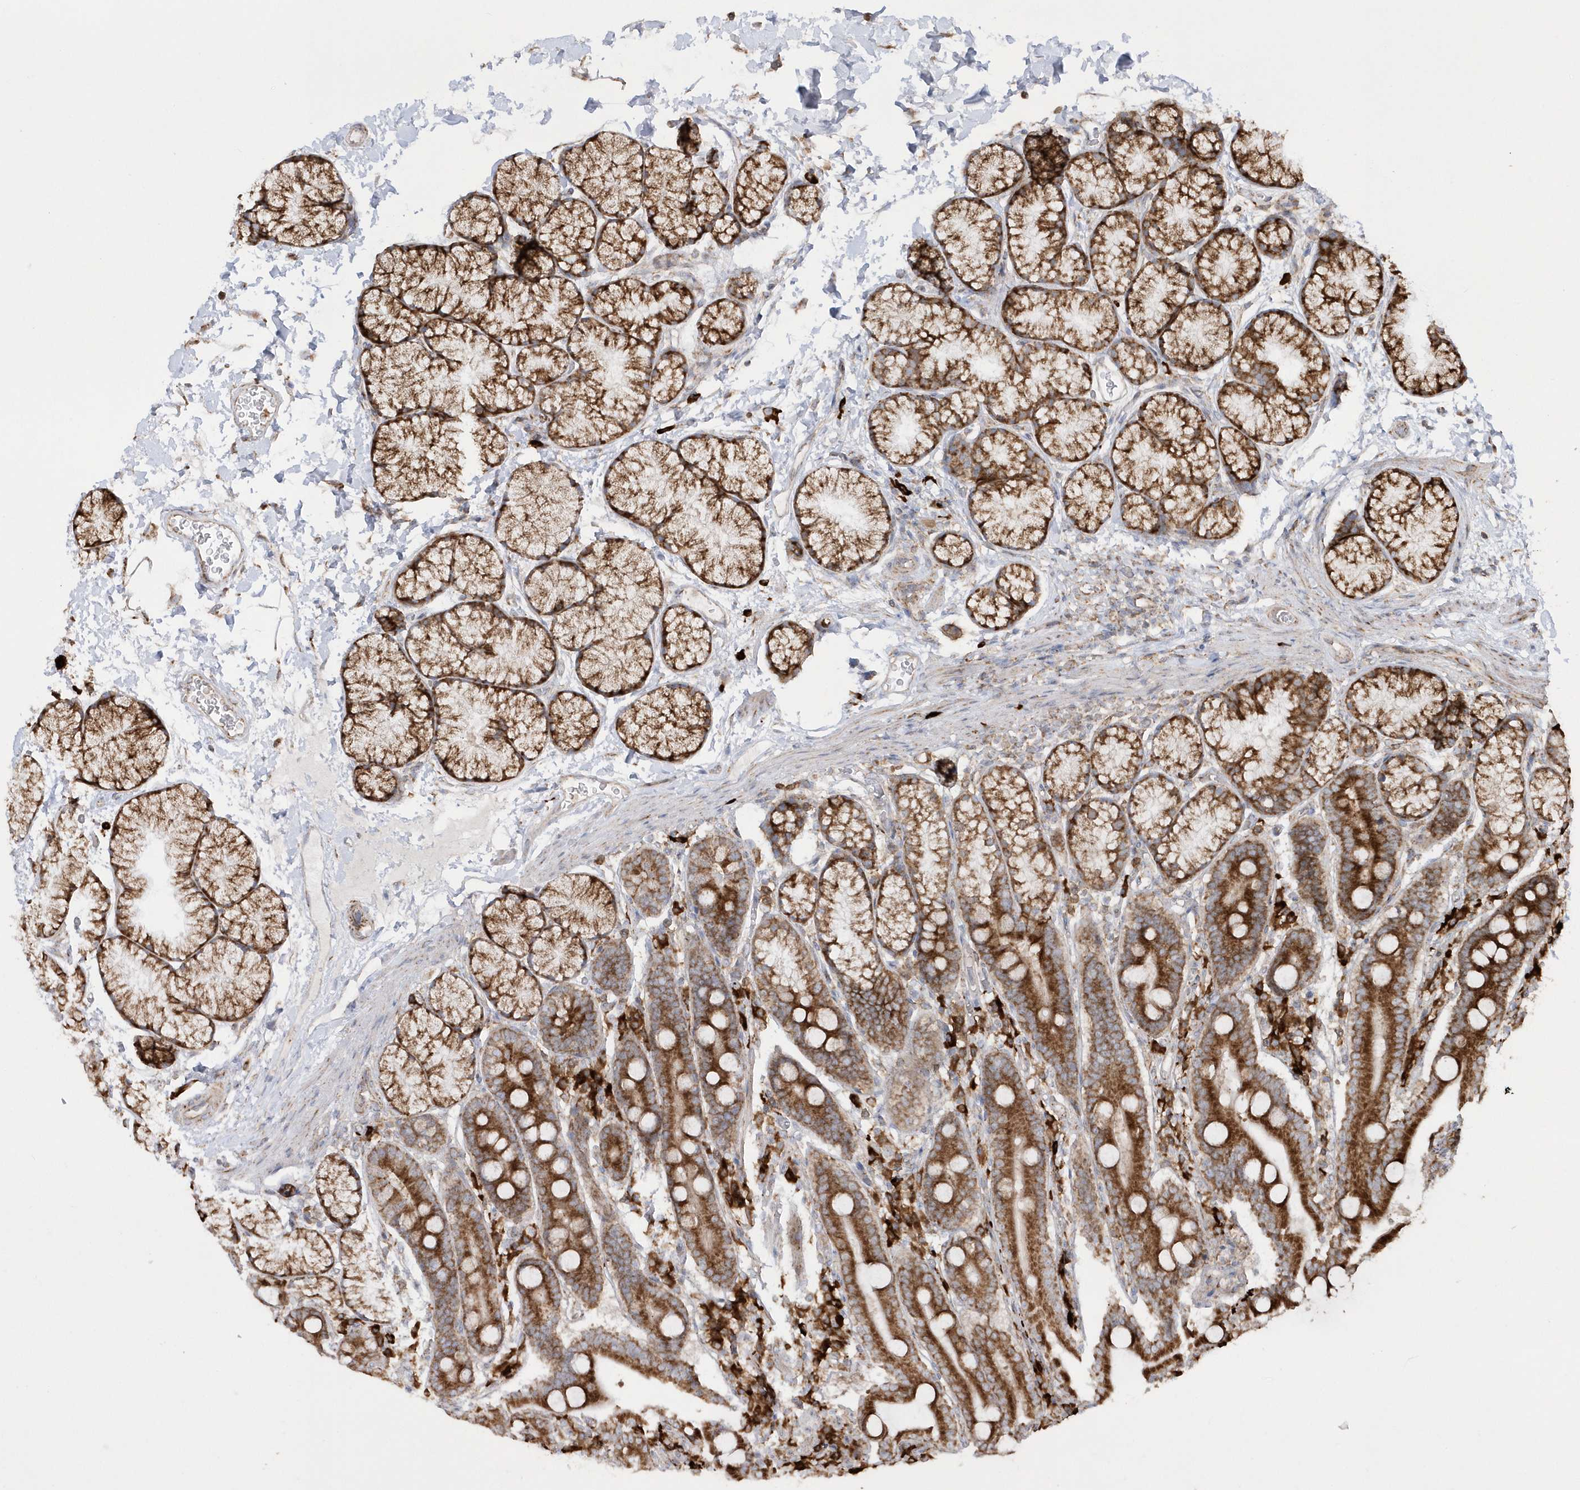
{"staining": {"intensity": "strong", "quantity": ">75%", "location": "cytoplasmic/membranous"}, "tissue": "duodenum", "cell_type": "Glandular cells", "image_type": "normal", "snomed": [{"axis": "morphology", "description": "Normal tissue, NOS"}, {"axis": "topography", "description": "Duodenum"}], "caption": "The image shows a brown stain indicating the presence of a protein in the cytoplasmic/membranous of glandular cells in duodenum. (Brightfield microscopy of DAB IHC at high magnification).", "gene": "SH3BP2", "patient": {"sex": "male", "age": 35}}